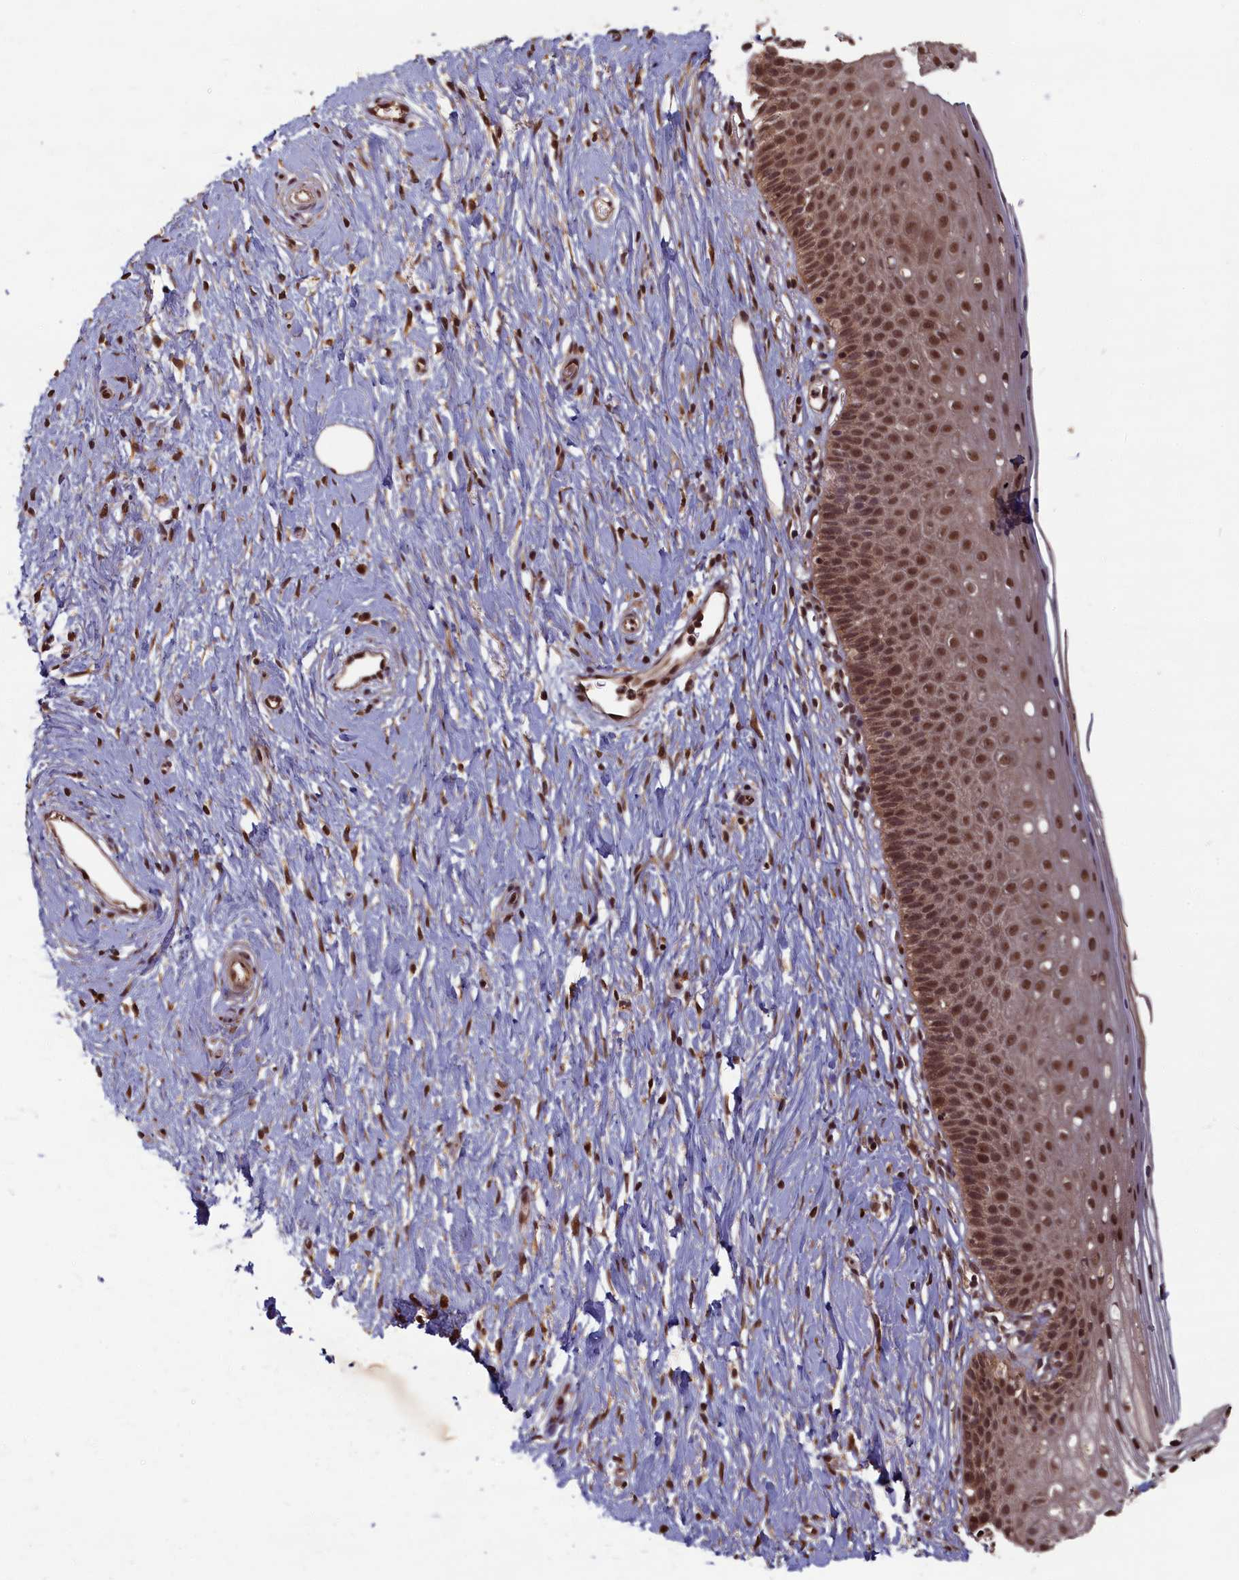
{"staining": {"intensity": "moderate", "quantity": ">75%", "location": "cytoplasmic/membranous,nuclear"}, "tissue": "cervix", "cell_type": "Glandular cells", "image_type": "normal", "snomed": [{"axis": "morphology", "description": "Normal tissue, NOS"}, {"axis": "topography", "description": "Cervix"}], "caption": "Immunohistochemical staining of normal cervix exhibits medium levels of moderate cytoplasmic/membranous,nuclear staining in about >75% of glandular cells.", "gene": "HIF3A", "patient": {"sex": "female", "age": 36}}